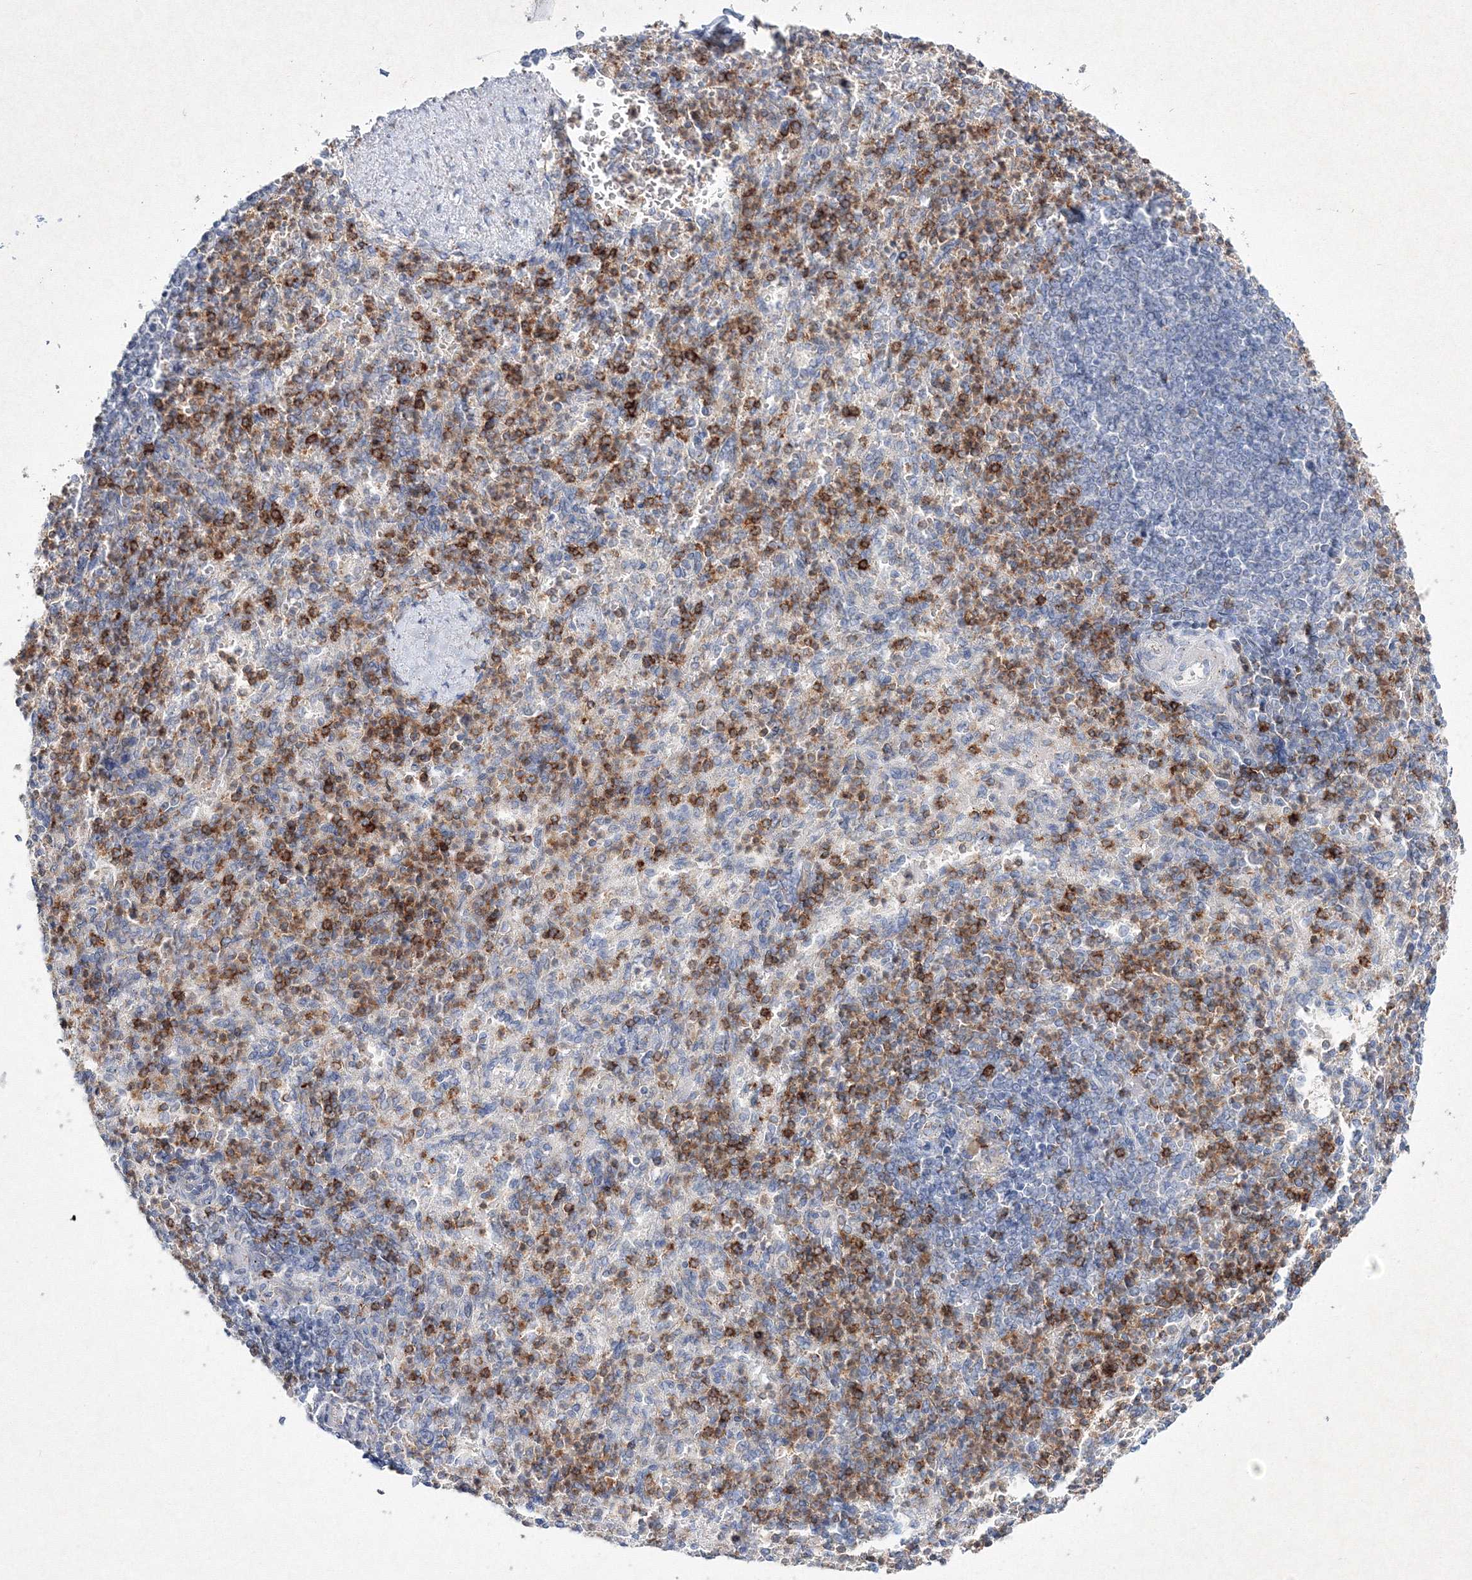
{"staining": {"intensity": "strong", "quantity": "25%-75%", "location": "cytoplasmic/membranous"}, "tissue": "spleen", "cell_type": "Cells in red pulp", "image_type": "normal", "snomed": [{"axis": "morphology", "description": "Normal tissue, NOS"}, {"axis": "topography", "description": "Spleen"}], "caption": "Strong cytoplasmic/membranous protein positivity is appreciated in about 25%-75% of cells in red pulp in spleen. (DAB = brown stain, brightfield microscopy at high magnification).", "gene": "HCST", "patient": {"sex": "female", "age": 74}}